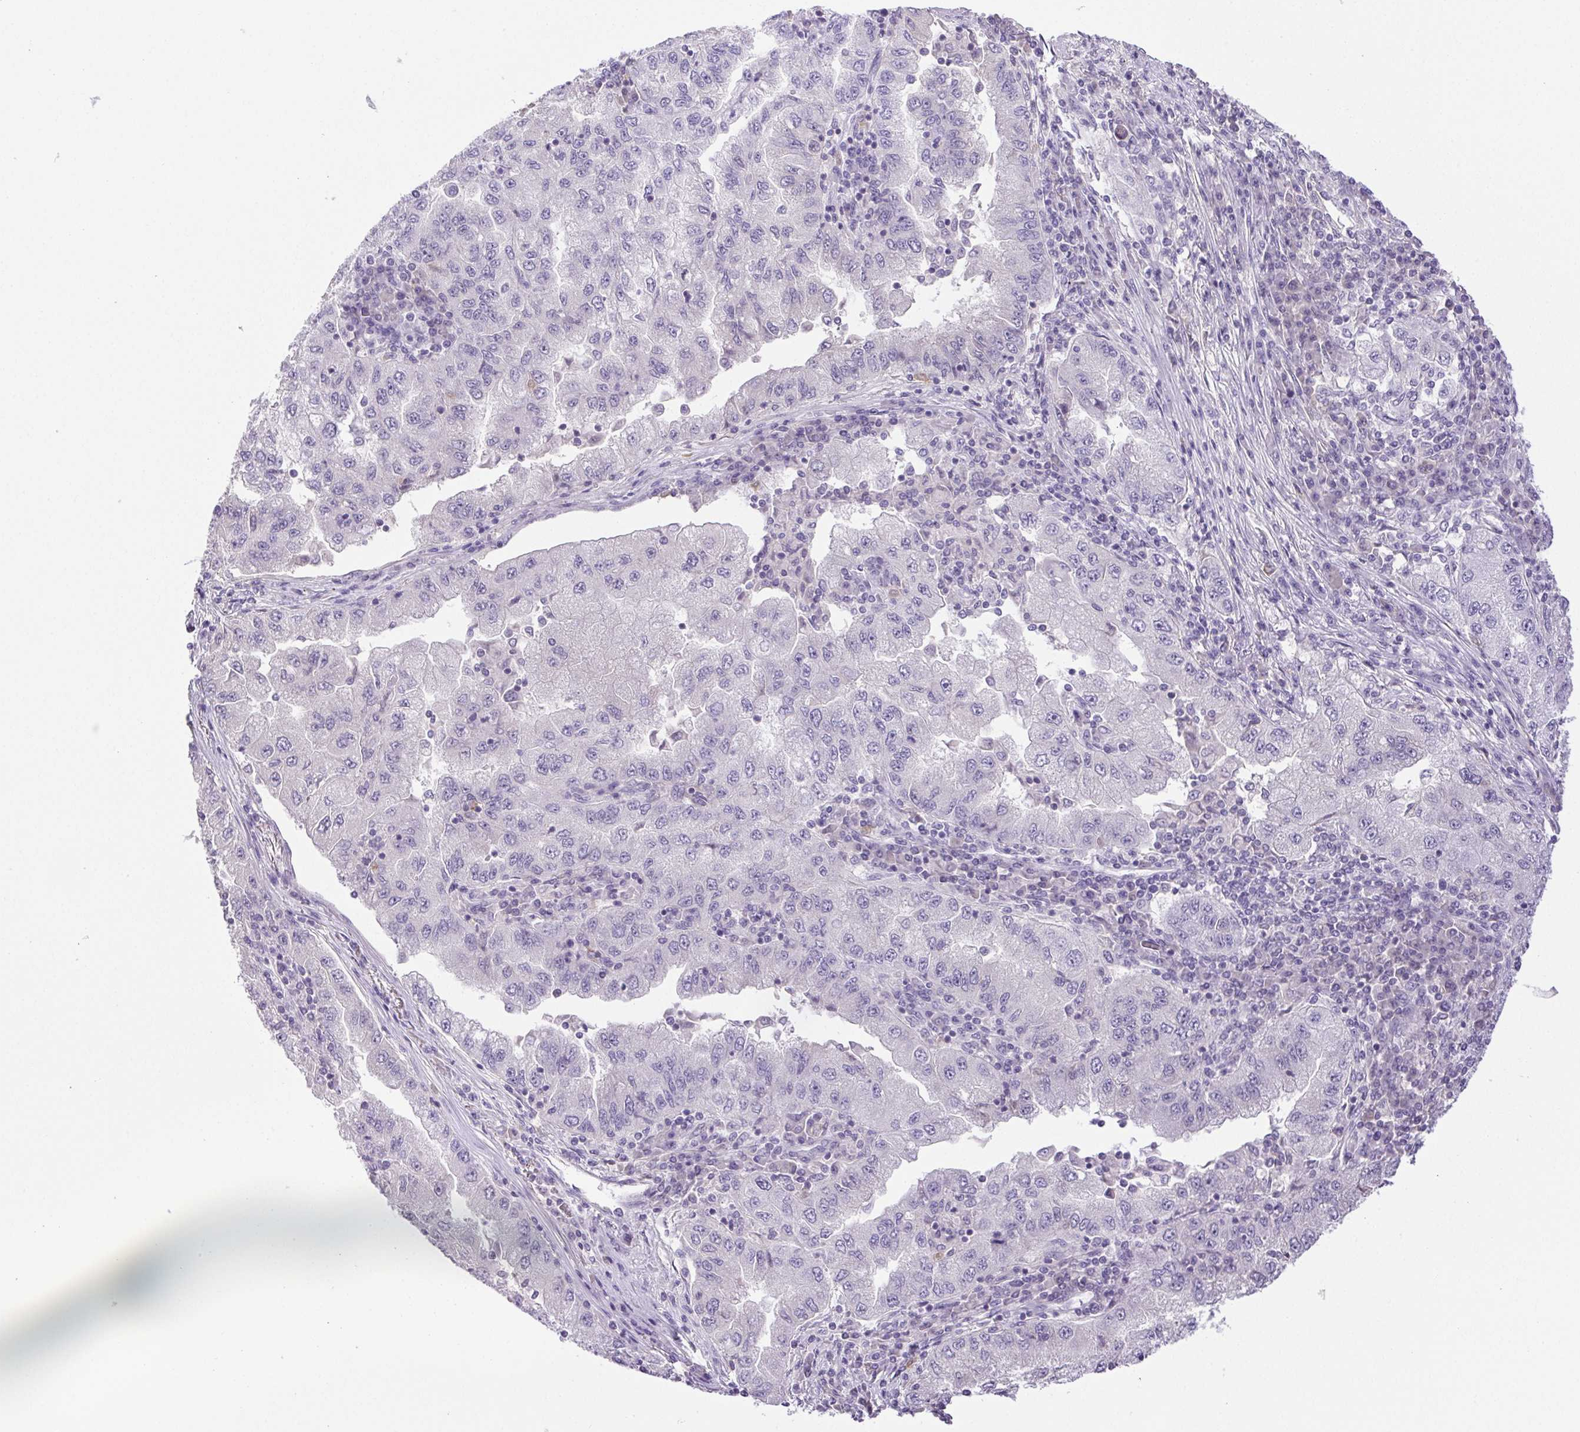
{"staining": {"intensity": "negative", "quantity": "none", "location": "none"}, "tissue": "lung cancer", "cell_type": "Tumor cells", "image_type": "cancer", "snomed": [{"axis": "morphology", "description": "Adenocarcinoma, NOS"}, {"axis": "morphology", "description": "Adenocarcinoma primary or metastatic"}, {"axis": "topography", "description": "Lung"}], "caption": "The immunohistochemistry image has no significant positivity in tumor cells of lung adenocarcinoma tissue.", "gene": "PAPPA2", "patient": {"sex": "male", "age": 74}}